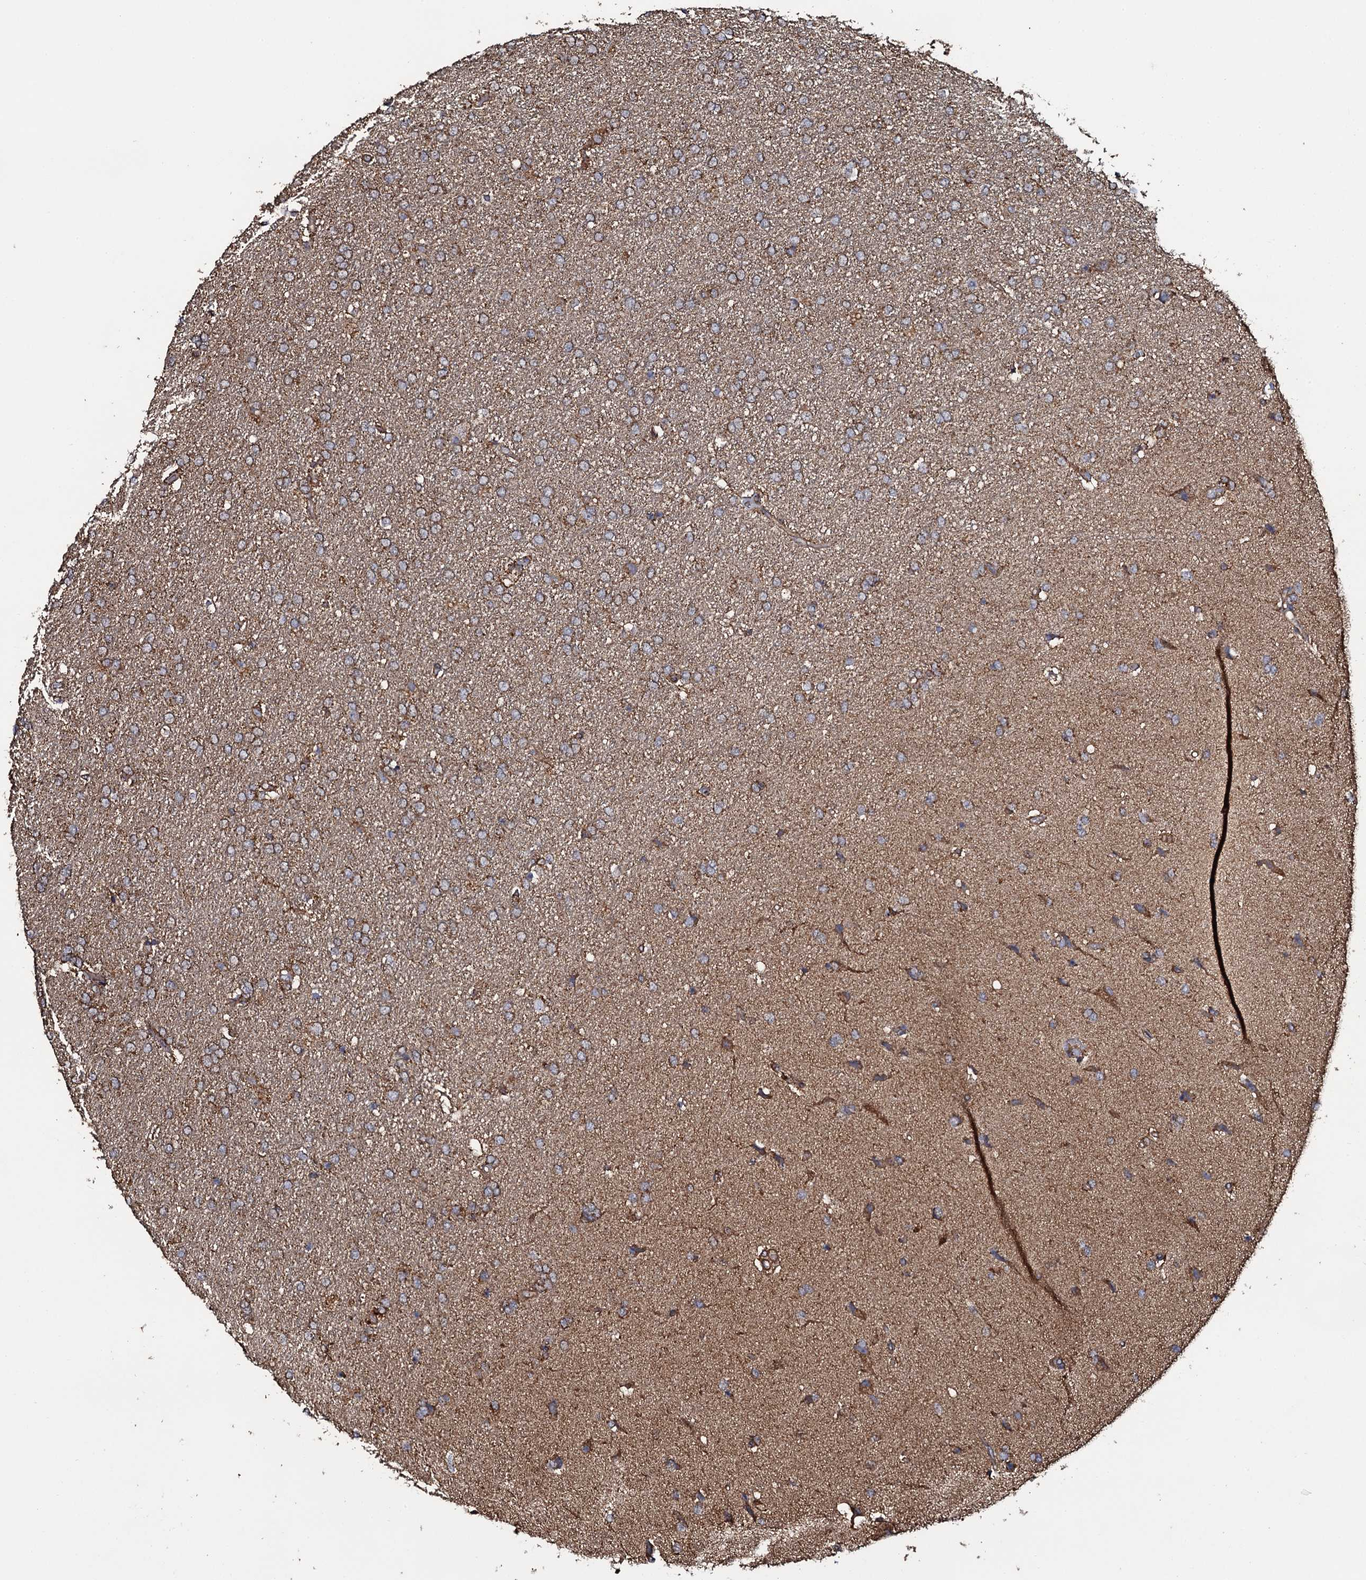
{"staining": {"intensity": "weak", "quantity": "25%-75%", "location": "cytoplasmic/membranous"}, "tissue": "glioma", "cell_type": "Tumor cells", "image_type": "cancer", "snomed": [{"axis": "morphology", "description": "Glioma, malignant, High grade"}, {"axis": "topography", "description": "Brain"}], "caption": "The image exhibits a brown stain indicating the presence of a protein in the cytoplasmic/membranous of tumor cells in high-grade glioma (malignant).", "gene": "VWA8", "patient": {"sex": "male", "age": 72}}